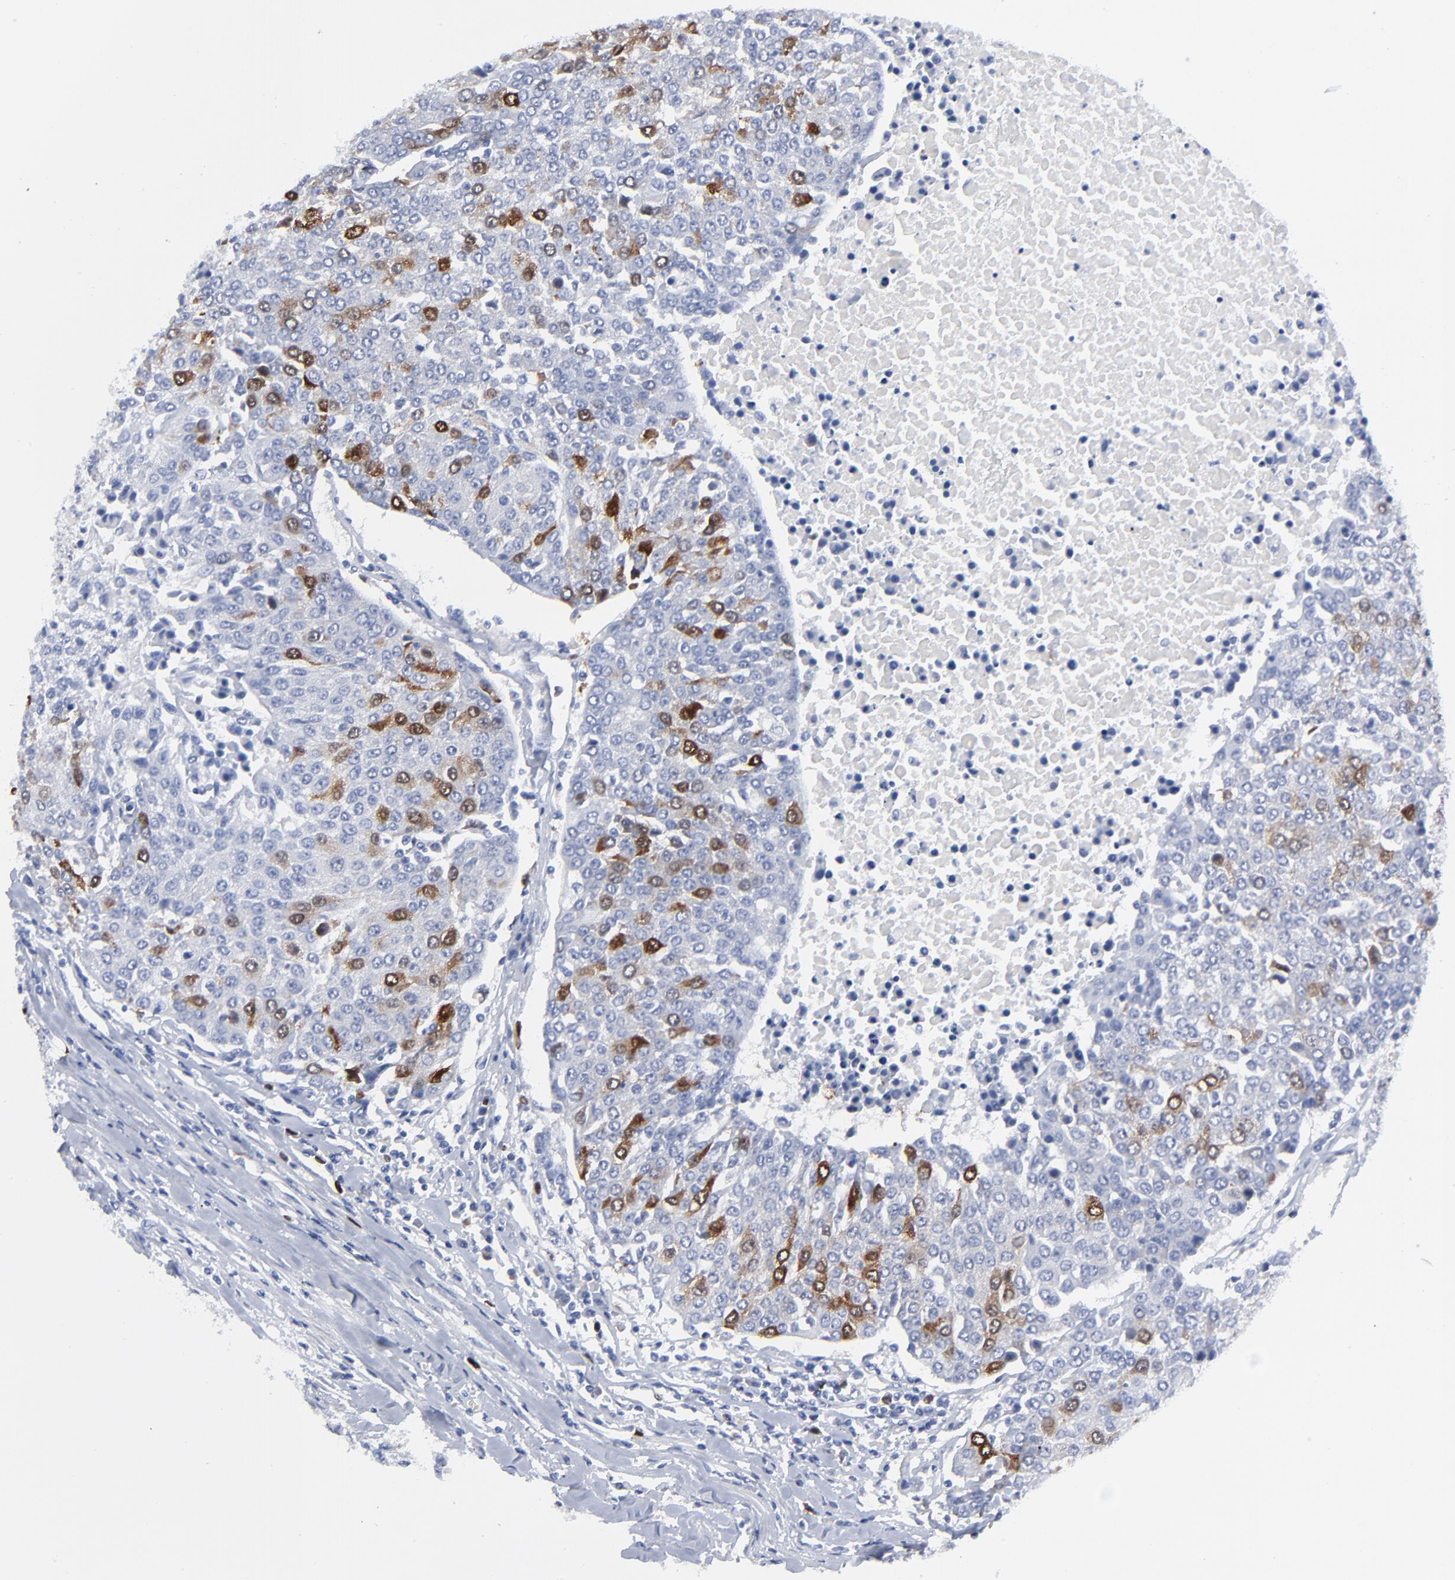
{"staining": {"intensity": "strong", "quantity": "<25%", "location": "cytoplasmic/membranous,nuclear"}, "tissue": "urothelial cancer", "cell_type": "Tumor cells", "image_type": "cancer", "snomed": [{"axis": "morphology", "description": "Urothelial carcinoma, High grade"}, {"axis": "topography", "description": "Urinary bladder"}], "caption": "Strong cytoplasmic/membranous and nuclear expression is seen in about <25% of tumor cells in urothelial cancer. (Brightfield microscopy of DAB IHC at high magnification).", "gene": "CDK1", "patient": {"sex": "female", "age": 85}}